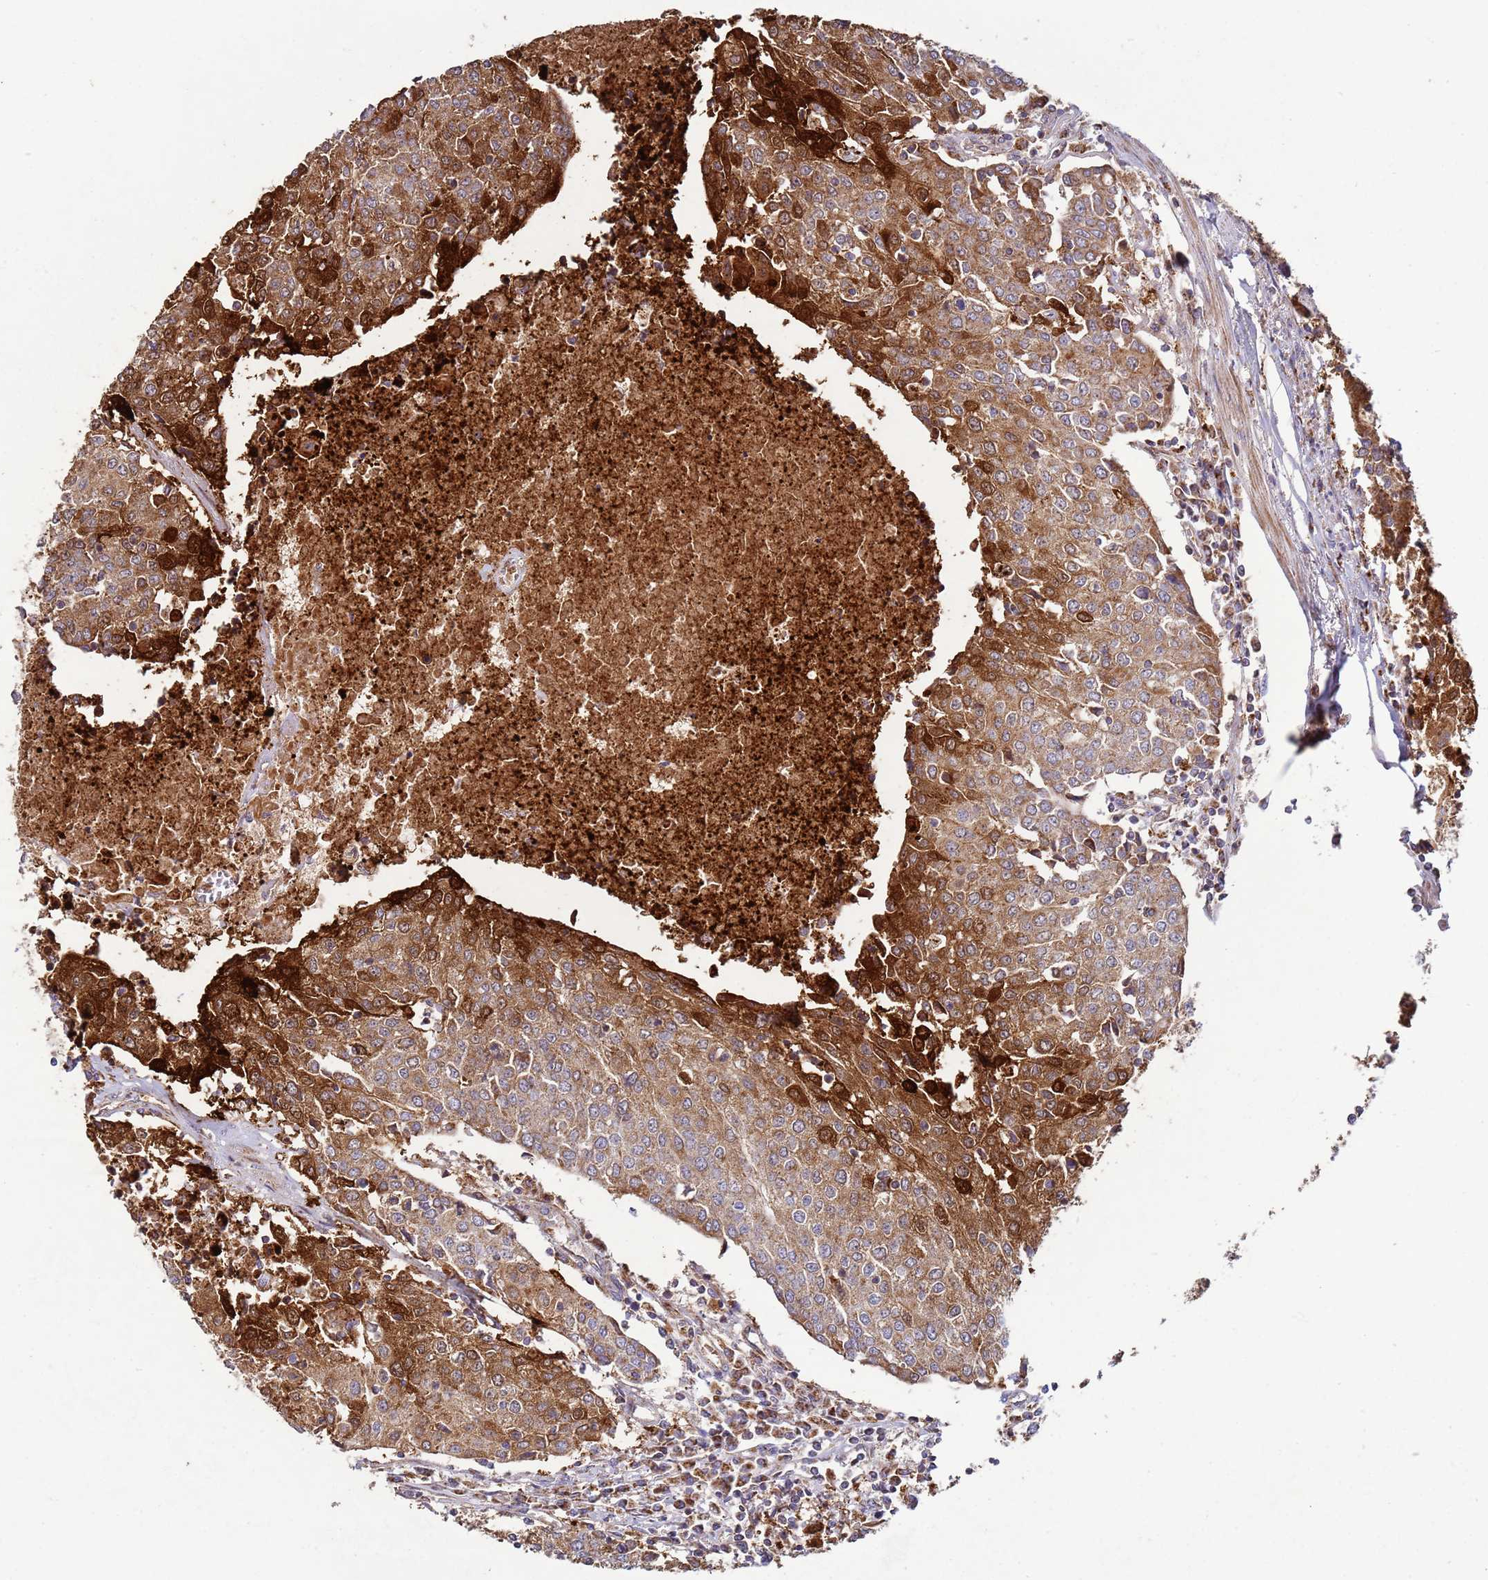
{"staining": {"intensity": "strong", "quantity": "25%-75%", "location": "cytoplasmic/membranous"}, "tissue": "urothelial cancer", "cell_type": "Tumor cells", "image_type": "cancer", "snomed": [{"axis": "morphology", "description": "Urothelial carcinoma, High grade"}, {"axis": "topography", "description": "Urinary bladder"}], "caption": "Protein staining of urothelial carcinoma (high-grade) tissue demonstrates strong cytoplasmic/membranous expression in approximately 25%-75% of tumor cells.", "gene": "FBXO33", "patient": {"sex": "female", "age": 85}}